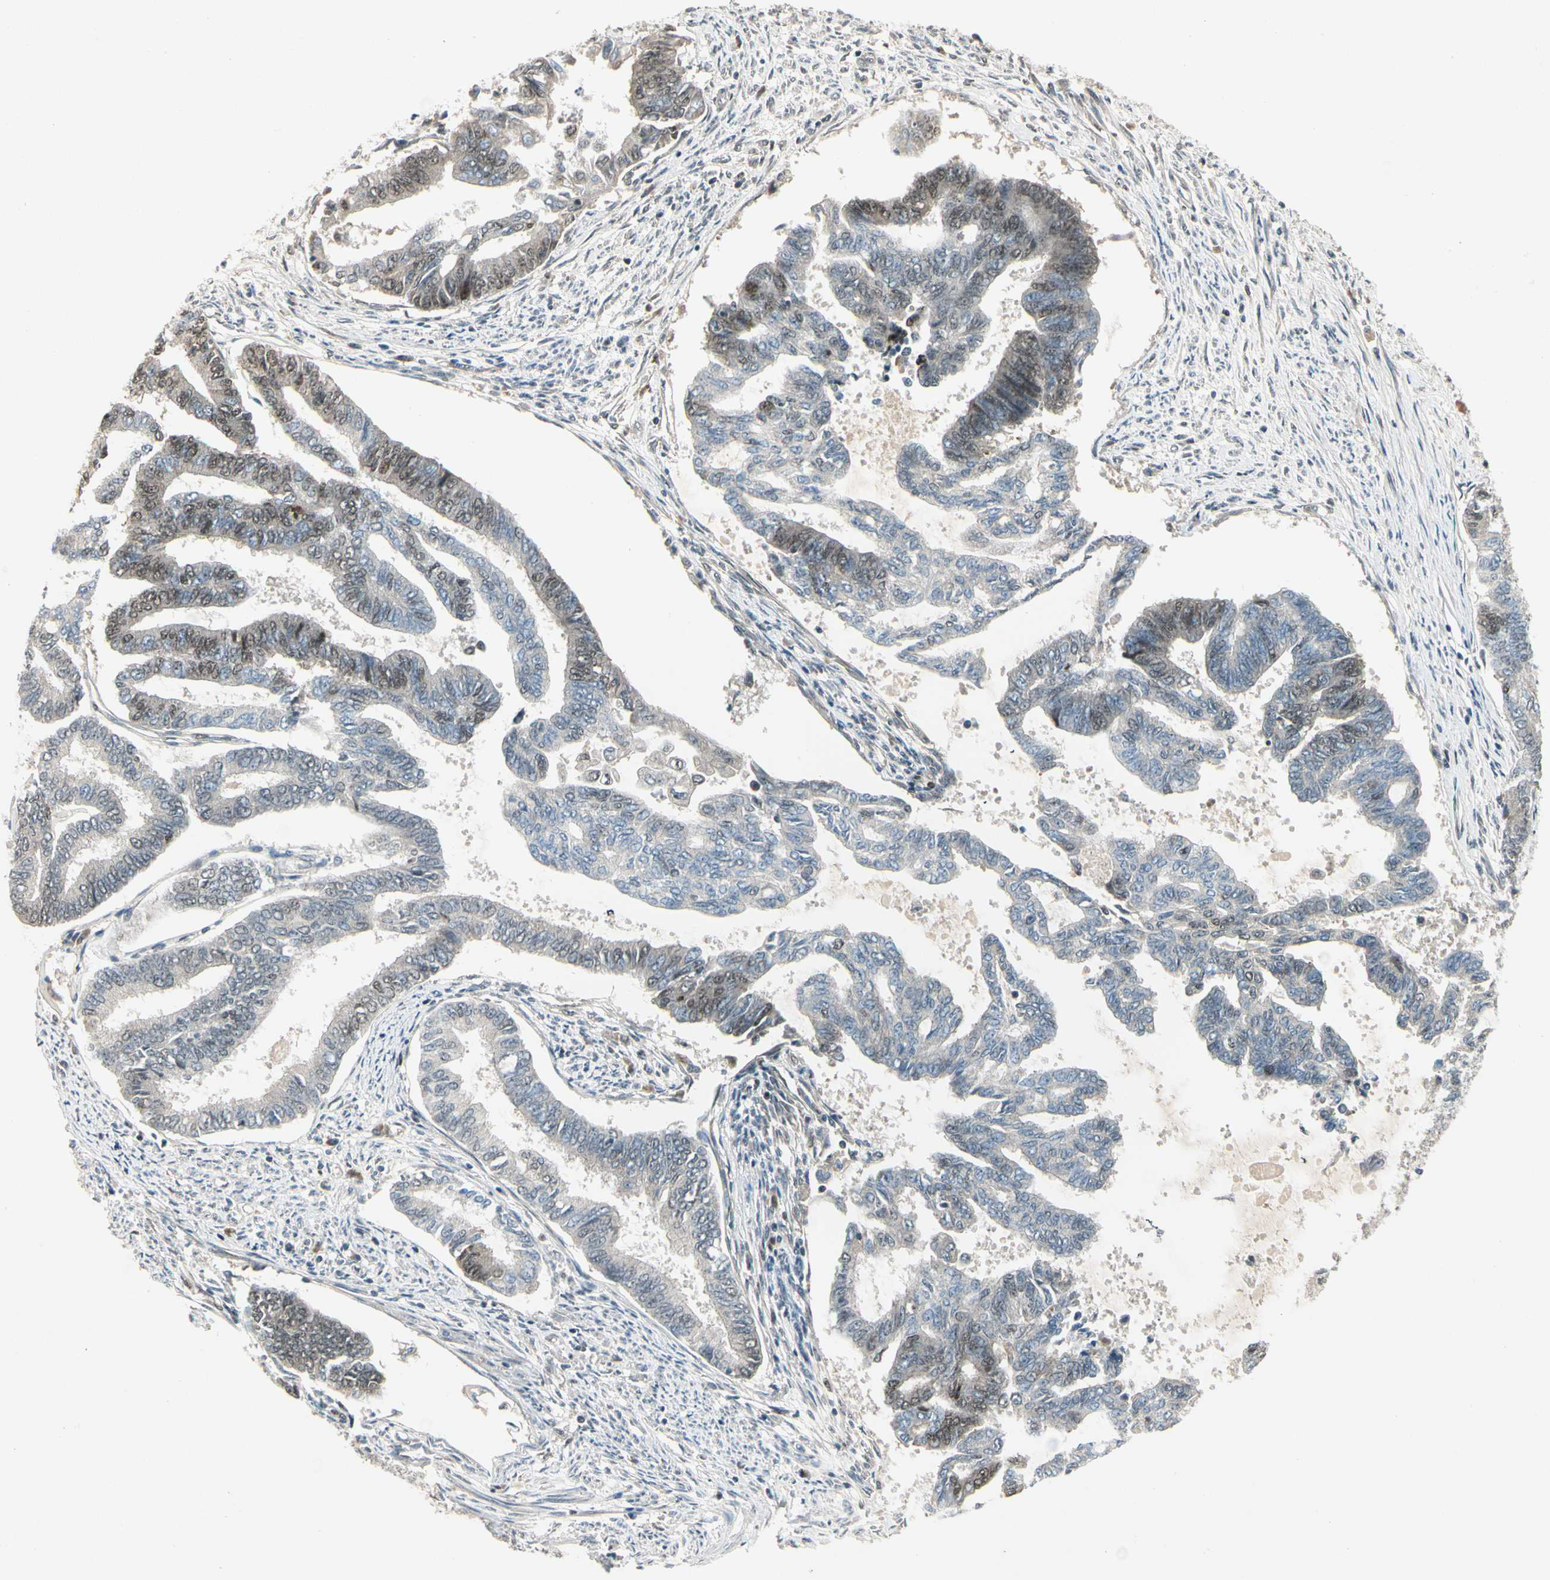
{"staining": {"intensity": "moderate", "quantity": "25%-75%", "location": "nuclear"}, "tissue": "endometrial cancer", "cell_type": "Tumor cells", "image_type": "cancer", "snomed": [{"axis": "morphology", "description": "Adenocarcinoma, NOS"}, {"axis": "topography", "description": "Endometrium"}], "caption": "The image reveals staining of endometrial adenocarcinoma, revealing moderate nuclear protein expression (brown color) within tumor cells. The staining was performed using DAB, with brown indicating positive protein expression. Nuclei are stained blue with hematoxylin.", "gene": "GTF3A", "patient": {"sex": "female", "age": 86}}